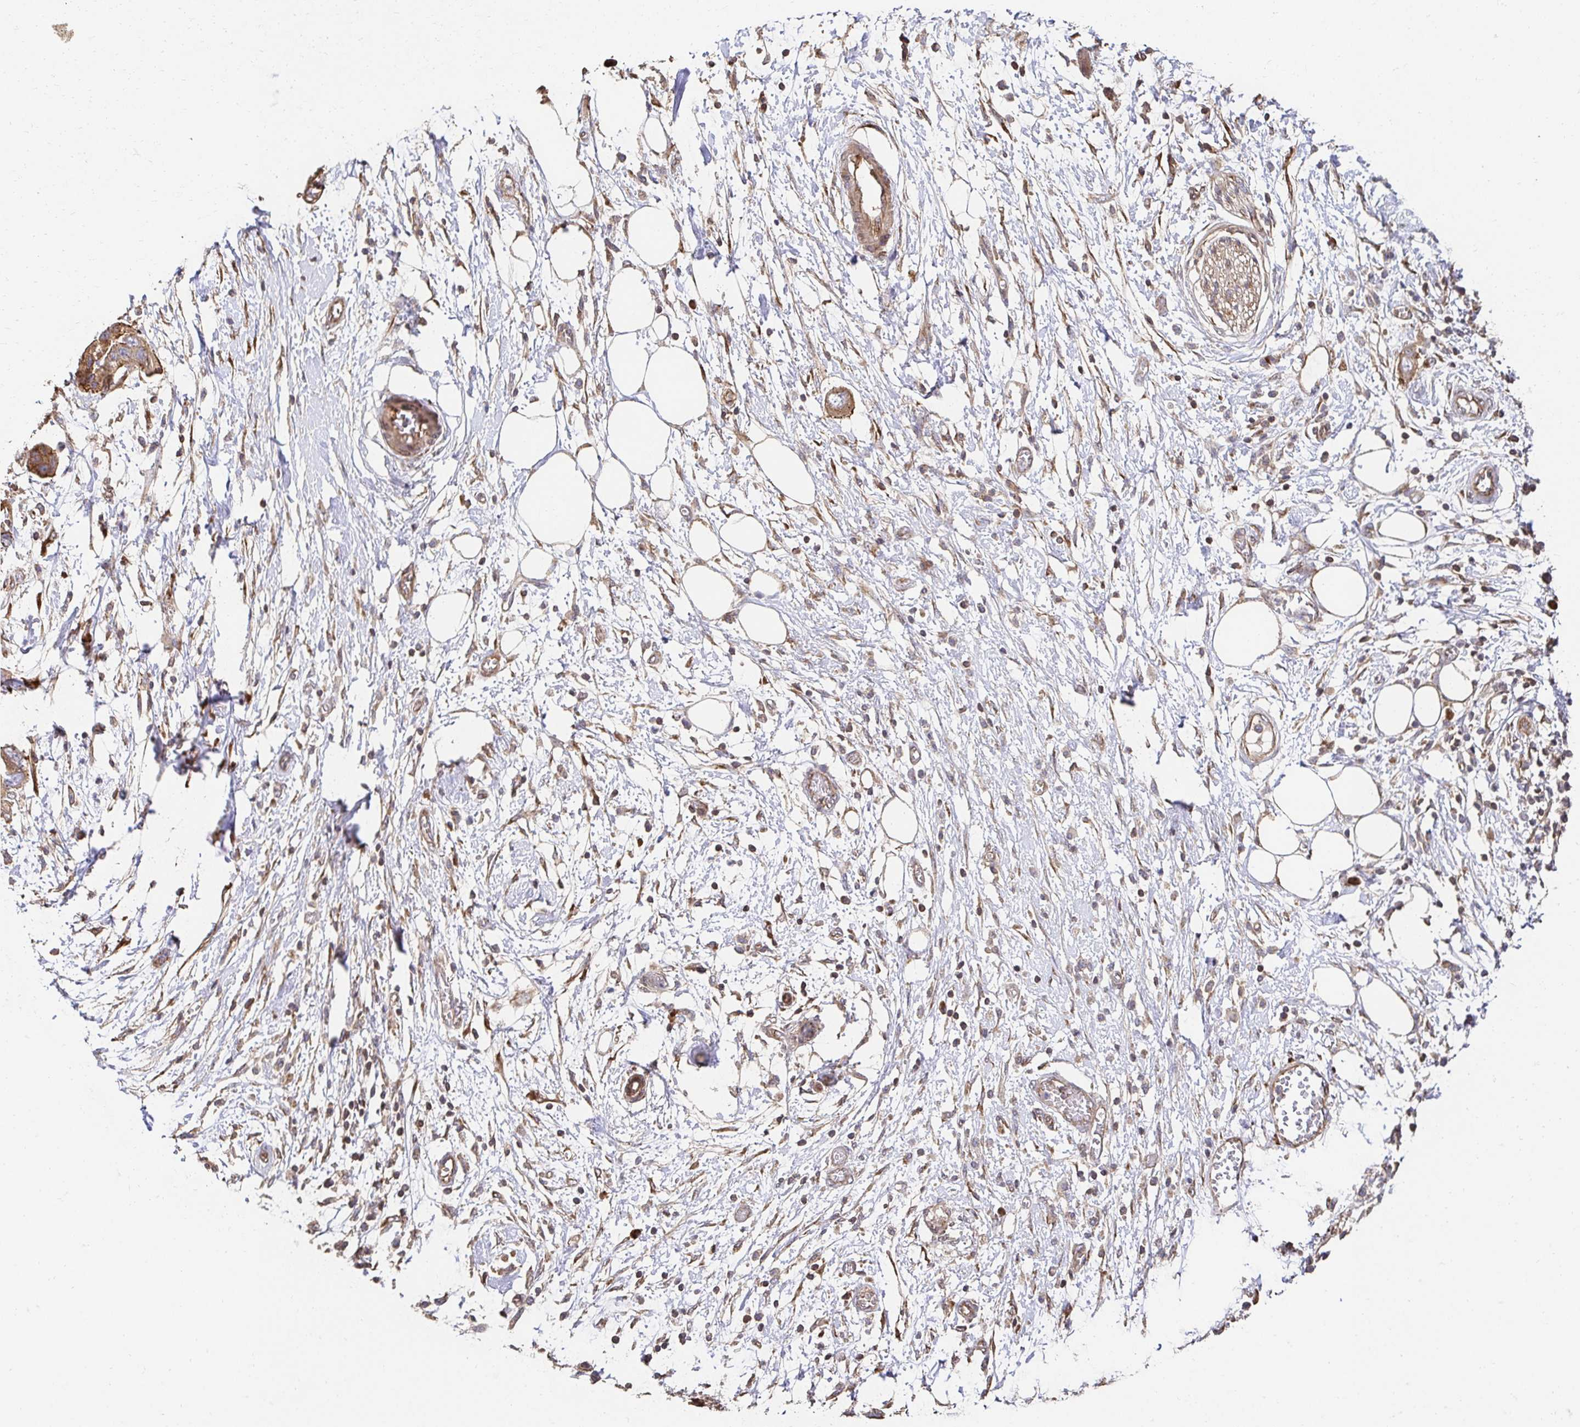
{"staining": {"intensity": "moderate", "quantity": ">75%", "location": "cytoplasmic/membranous"}, "tissue": "pancreatic cancer", "cell_type": "Tumor cells", "image_type": "cancer", "snomed": [{"axis": "morphology", "description": "Adenocarcinoma, NOS"}, {"axis": "topography", "description": "Pancreas"}], "caption": "Pancreatic cancer stained with DAB immunohistochemistry (IHC) shows medium levels of moderate cytoplasmic/membranous expression in about >75% of tumor cells.", "gene": "APBB1", "patient": {"sex": "female", "age": 72}}